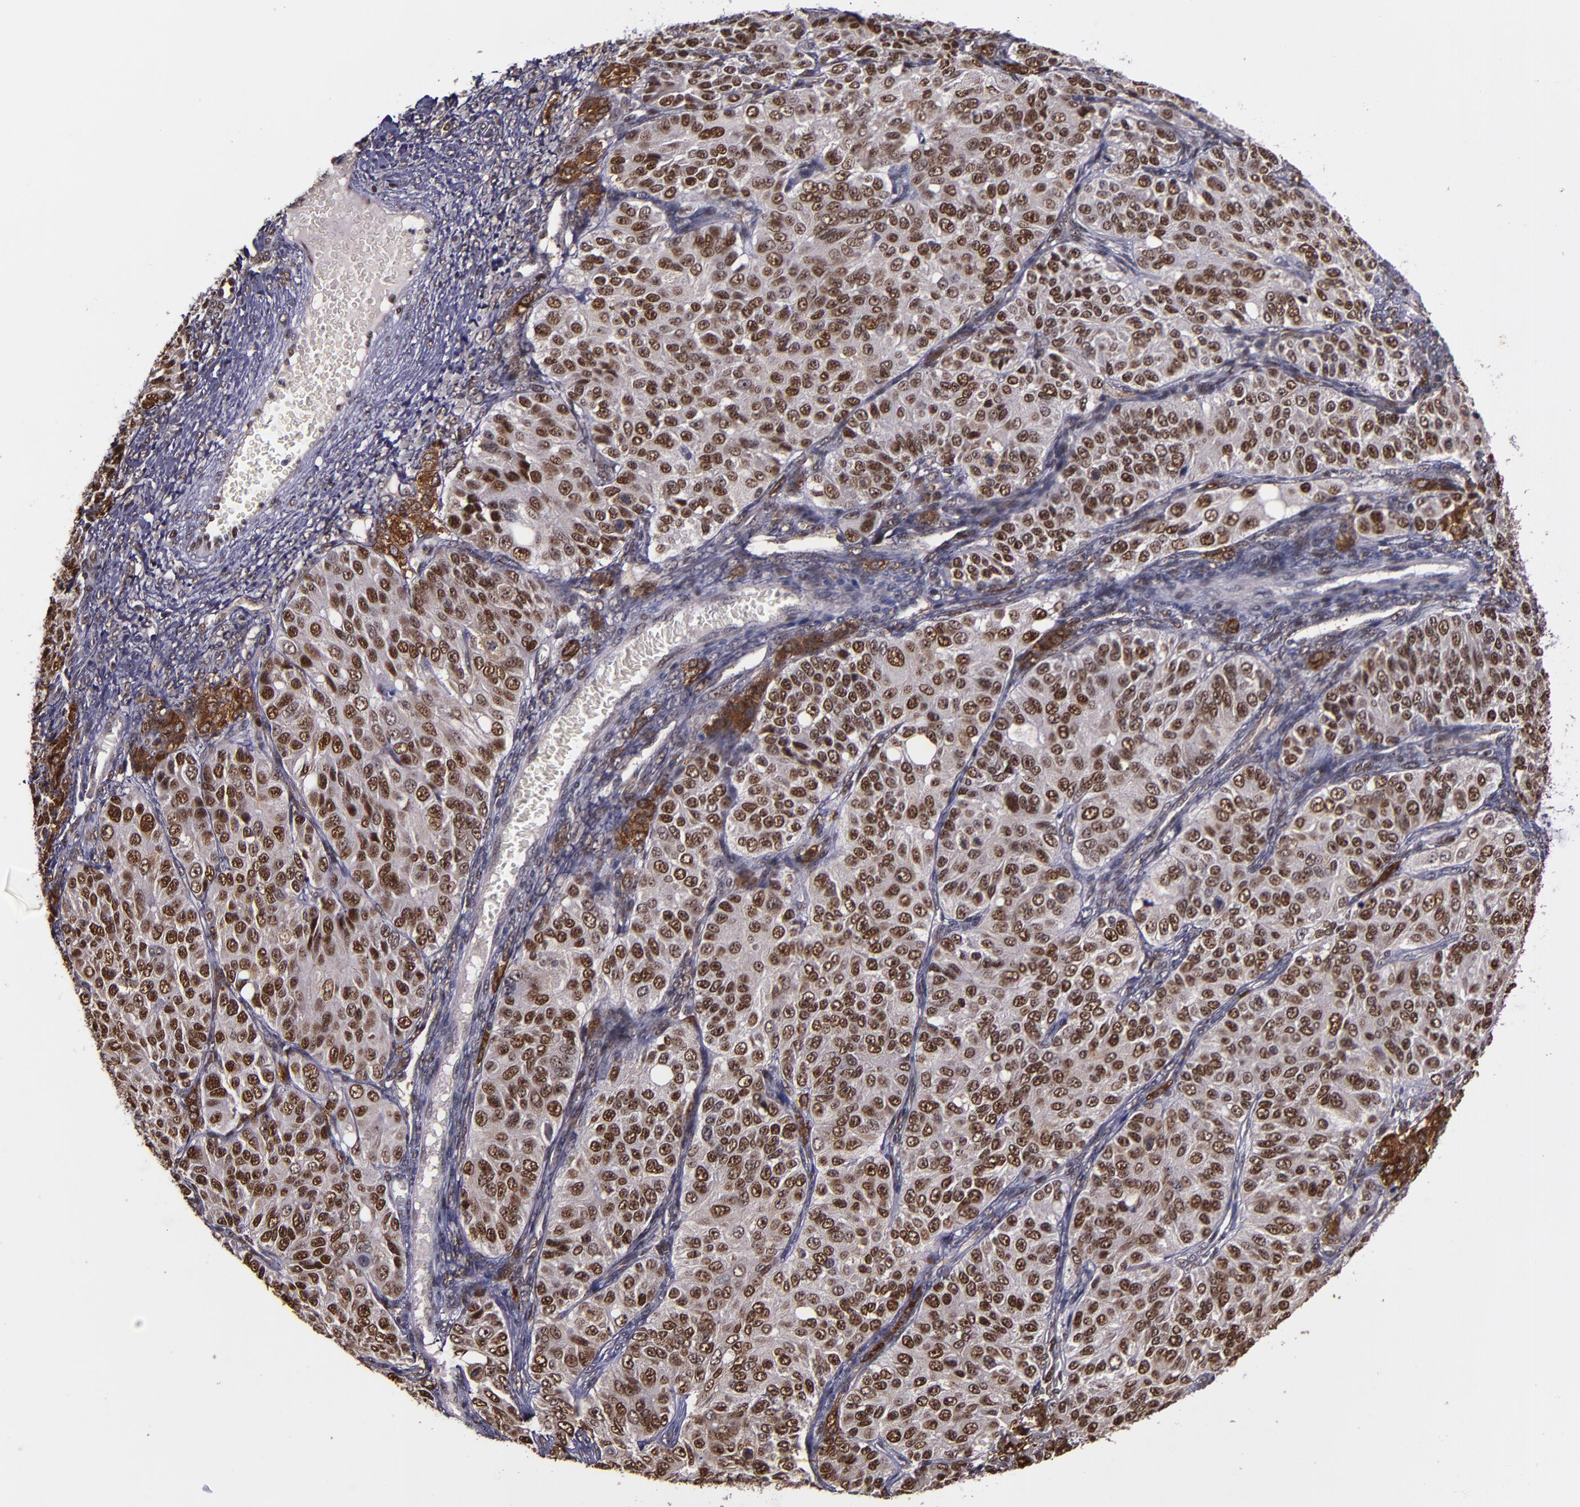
{"staining": {"intensity": "strong", "quantity": ">75%", "location": "nuclear"}, "tissue": "ovarian cancer", "cell_type": "Tumor cells", "image_type": "cancer", "snomed": [{"axis": "morphology", "description": "Carcinoma, endometroid"}, {"axis": "topography", "description": "Ovary"}], "caption": "Immunohistochemistry (IHC) (DAB (3,3'-diaminobenzidine)) staining of ovarian endometroid carcinoma displays strong nuclear protein positivity in approximately >75% of tumor cells.", "gene": "CHEK2", "patient": {"sex": "female", "age": 51}}